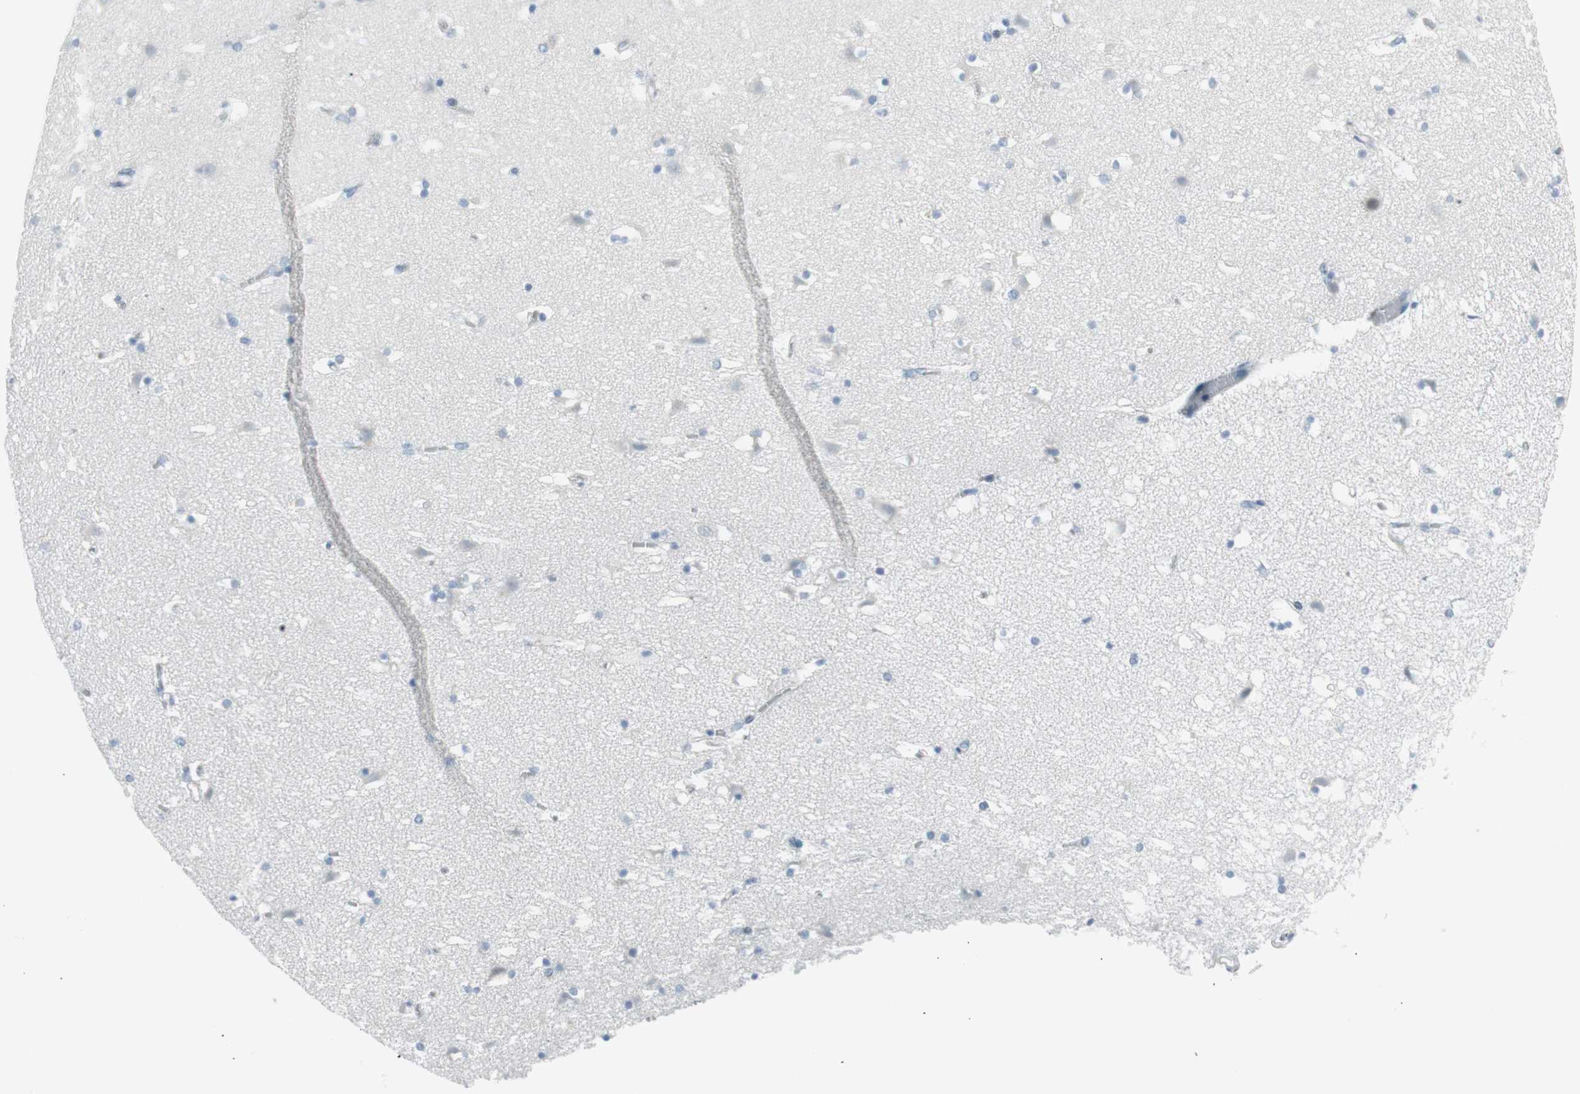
{"staining": {"intensity": "negative", "quantity": "none", "location": "none"}, "tissue": "caudate", "cell_type": "Glial cells", "image_type": "normal", "snomed": [{"axis": "morphology", "description": "Normal tissue, NOS"}, {"axis": "topography", "description": "Lateral ventricle wall"}], "caption": "Micrograph shows no significant protein expression in glial cells of unremarkable caudate.", "gene": "AGR2", "patient": {"sex": "male", "age": 45}}